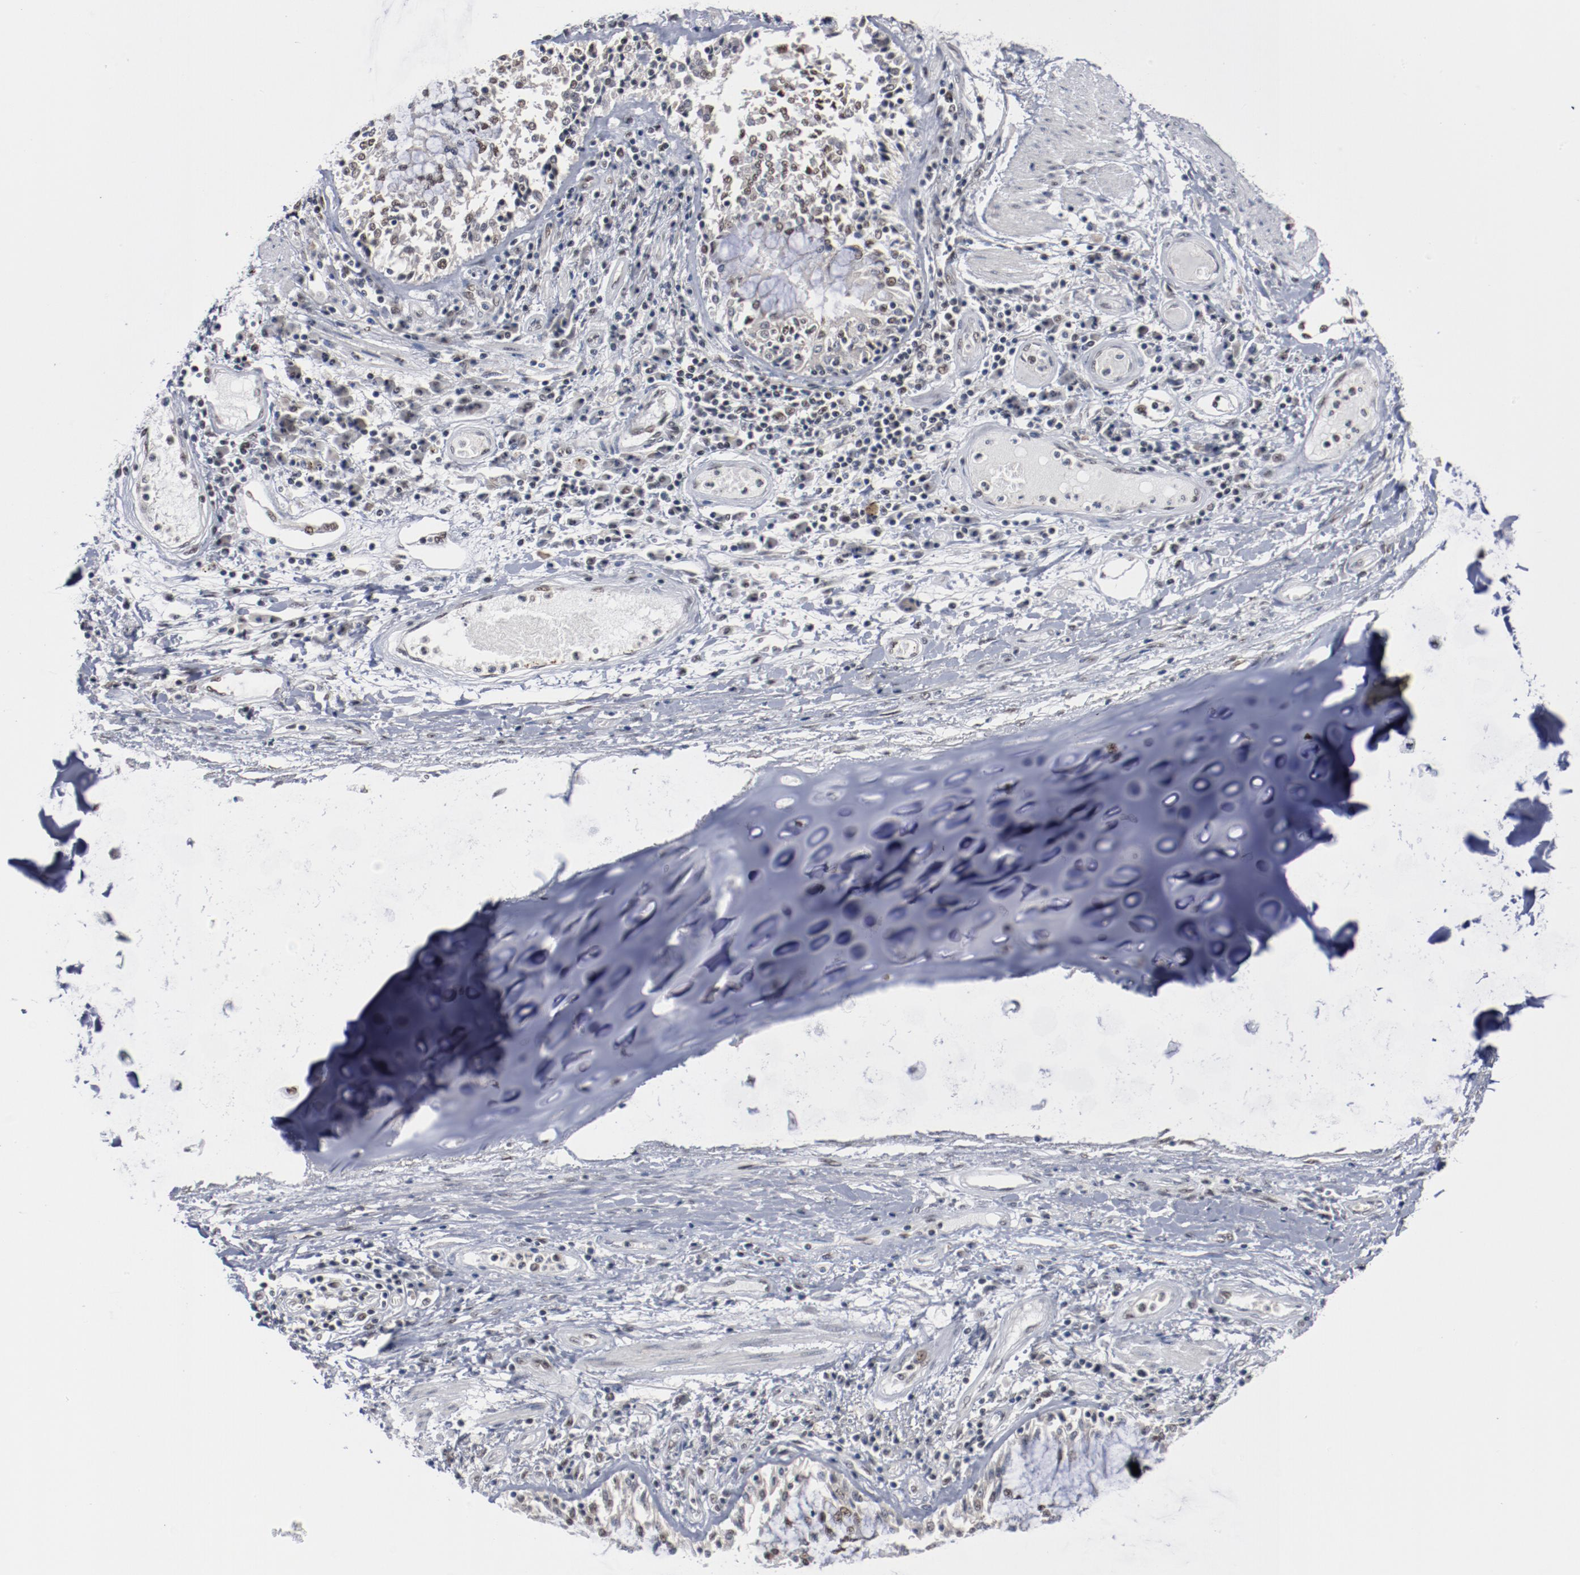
{"staining": {"intensity": "weak", "quantity": ">75%", "location": "nuclear"}, "tissue": "adipose tissue", "cell_type": "Adipocytes", "image_type": "normal", "snomed": [{"axis": "morphology", "description": "Normal tissue, NOS"}, {"axis": "morphology", "description": "Adenocarcinoma, NOS"}, {"axis": "topography", "description": "Cartilage tissue"}, {"axis": "topography", "description": "Lung"}], "caption": "An IHC photomicrograph of normal tissue is shown. Protein staining in brown labels weak nuclear positivity in adipose tissue within adipocytes. Nuclei are stained in blue.", "gene": "BUB3", "patient": {"sex": "female", "age": 67}}